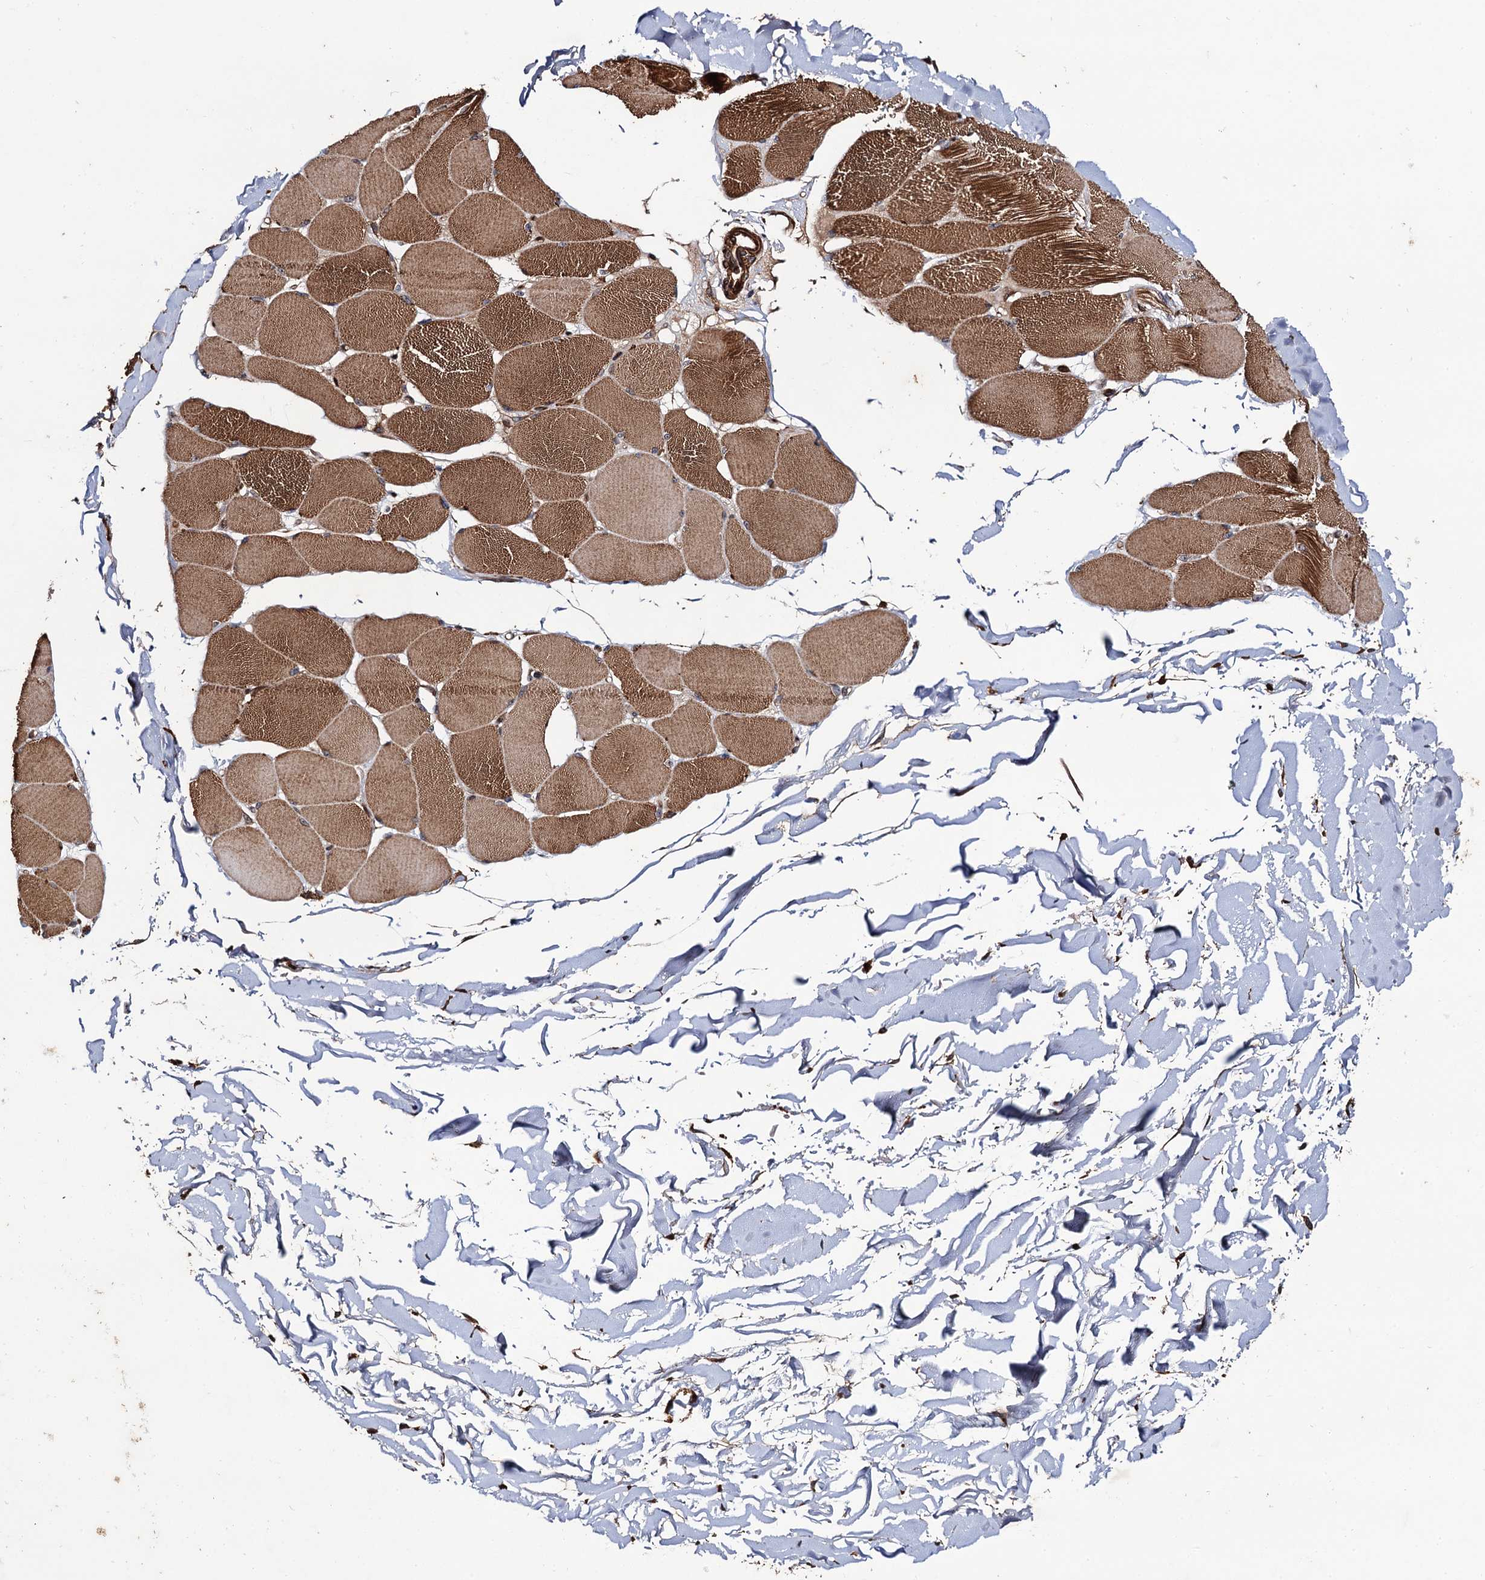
{"staining": {"intensity": "strong", "quantity": "25%-75%", "location": "cytoplasmic/membranous"}, "tissue": "skeletal muscle", "cell_type": "Myocytes", "image_type": "normal", "snomed": [{"axis": "morphology", "description": "Normal tissue, NOS"}, {"axis": "topography", "description": "Skin"}, {"axis": "topography", "description": "Skeletal muscle"}], "caption": "Human skeletal muscle stained with a brown dye demonstrates strong cytoplasmic/membranous positive positivity in about 25%-75% of myocytes.", "gene": "BORA", "patient": {"sex": "male", "age": 83}}